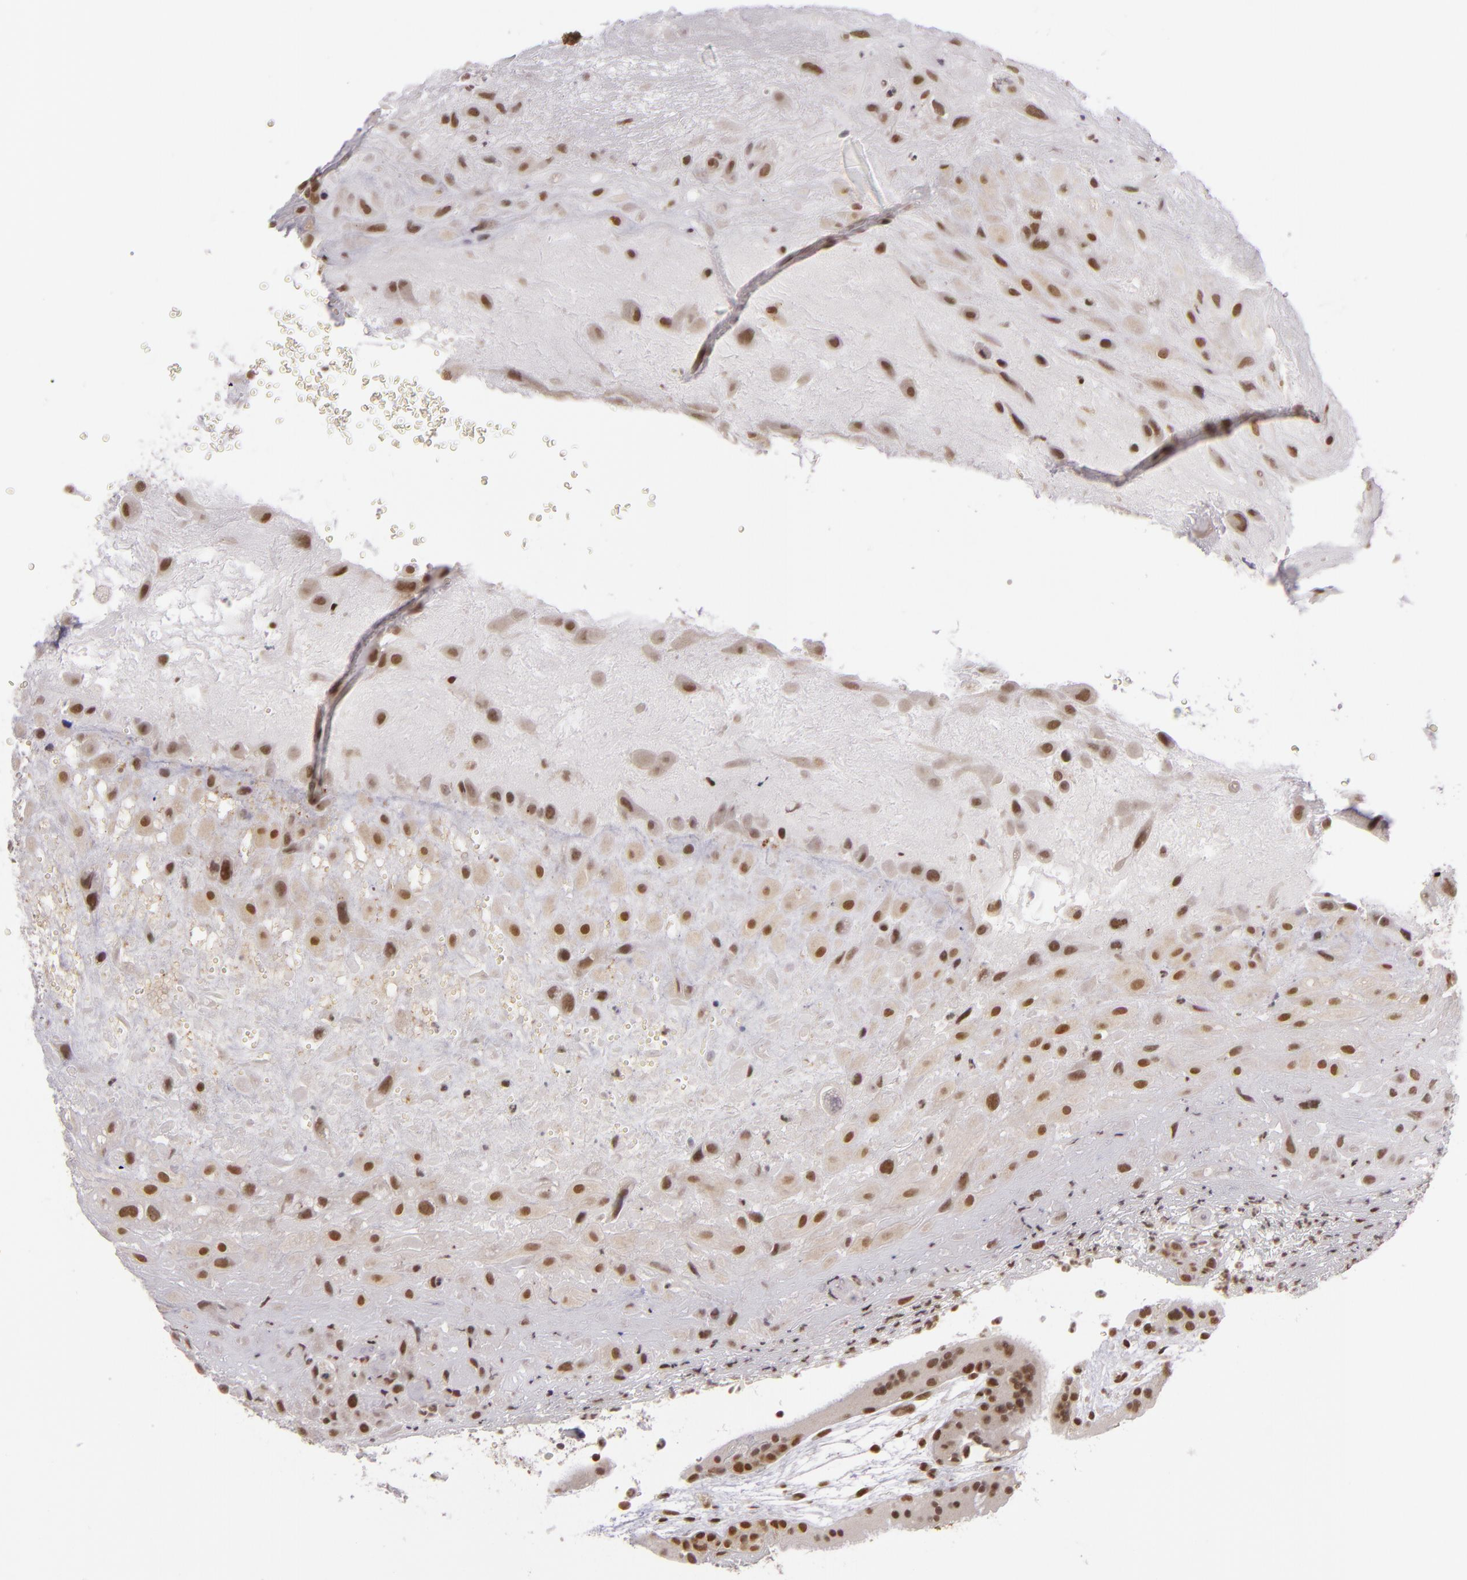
{"staining": {"intensity": "moderate", "quantity": ">75%", "location": "nuclear"}, "tissue": "placenta", "cell_type": "Decidual cells", "image_type": "normal", "snomed": [{"axis": "morphology", "description": "Normal tissue, NOS"}, {"axis": "topography", "description": "Placenta"}], "caption": "The photomicrograph demonstrates immunohistochemical staining of benign placenta. There is moderate nuclear expression is appreciated in about >75% of decidual cells.", "gene": "ZFX", "patient": {"sex": "female", "age": 19}}